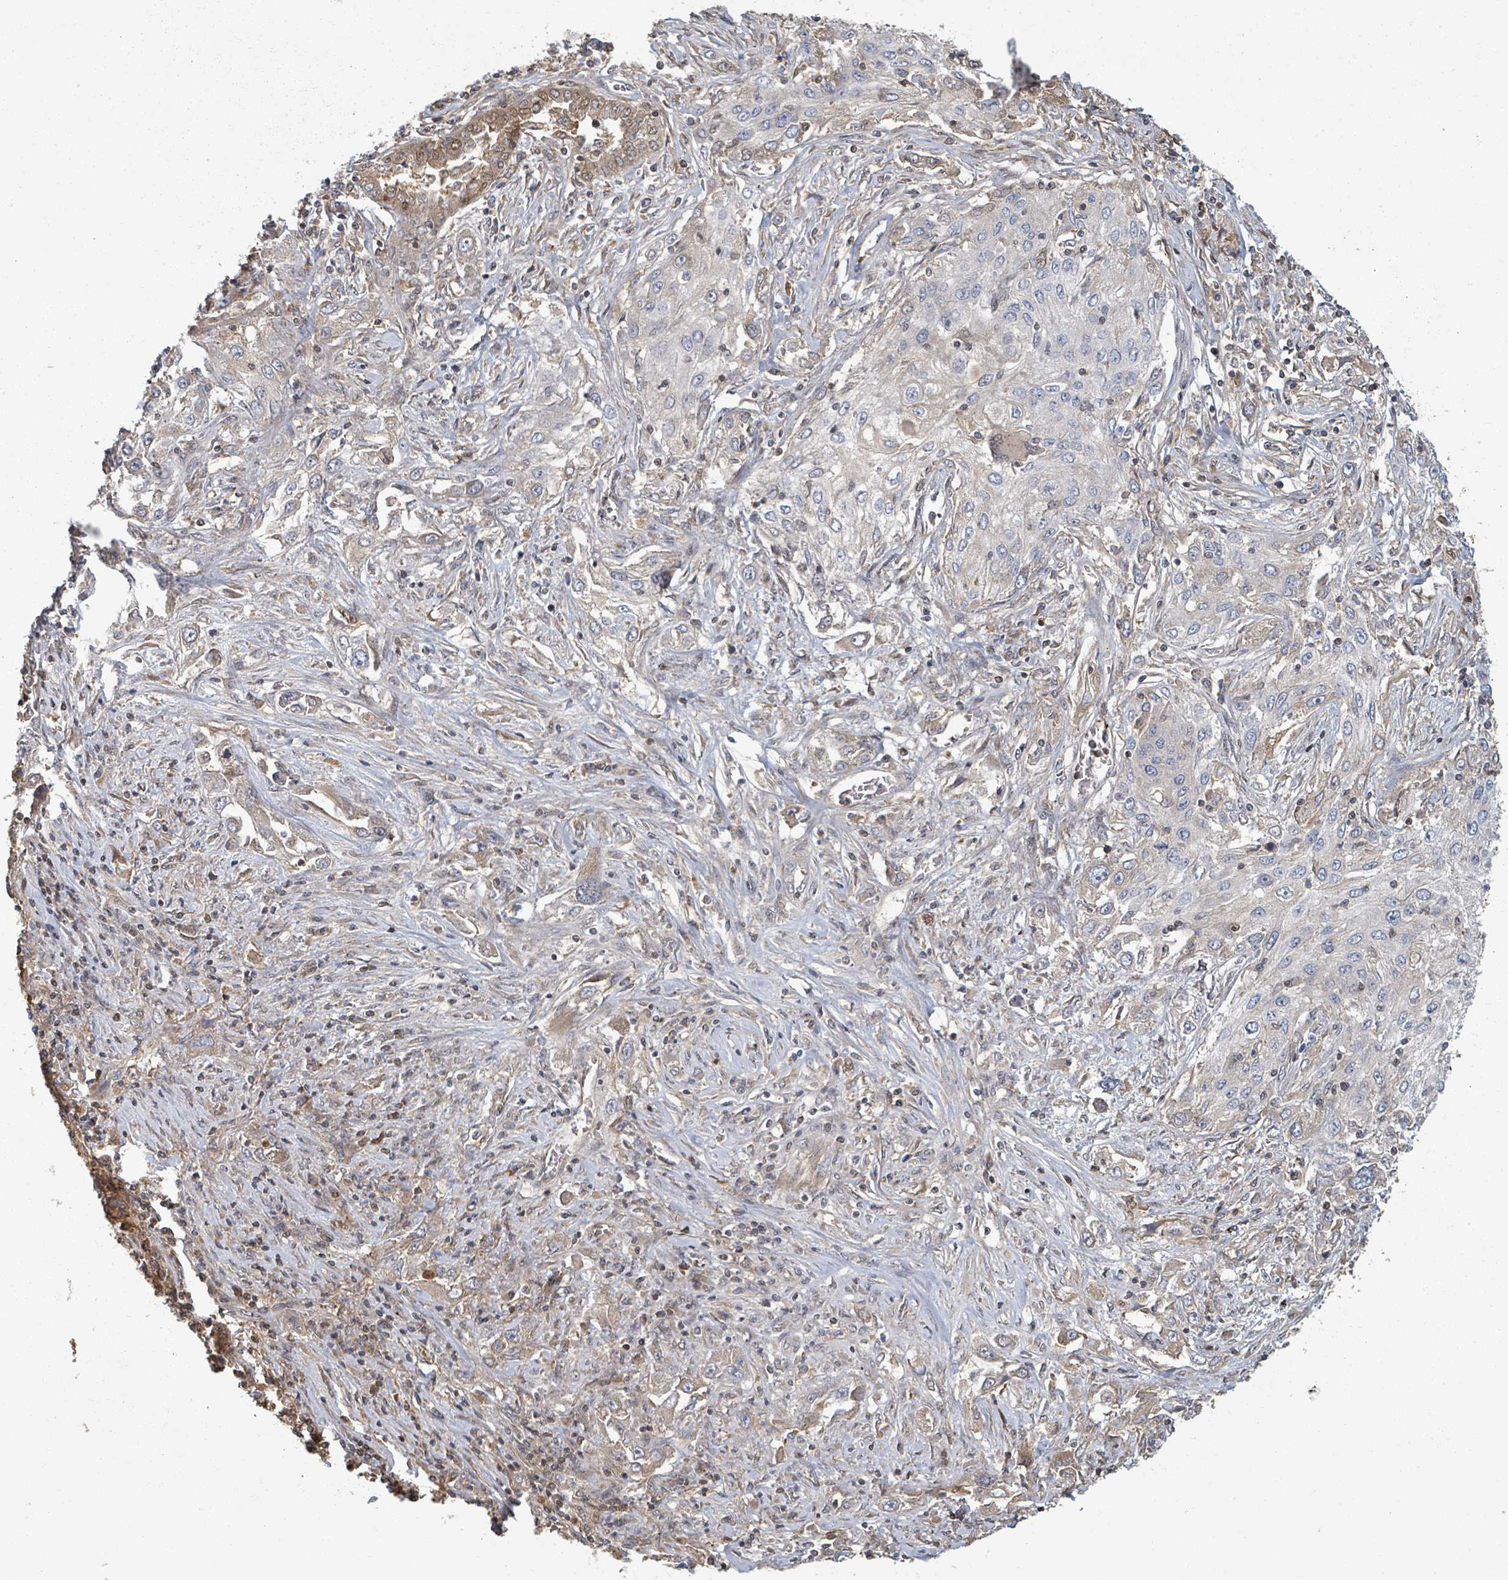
{"staining": {"intensity": "negative", "quantity": "none", "location": "none"}, "tissue": "lung cancer", "cell_type": "Tumor cells", "image_type": "cancer", "snomed": [{"axis": "morphology", "description": "Squamous cell carcinoma, NOS"}, {"axis": "topography", "description": "Lung"}], "caption": "Tumor cells show no significant protein positivity in lung cancer (squamous cell carcinoma).", "gene": "GABBR1", "patient": {"sex": "female", "age": 69}}